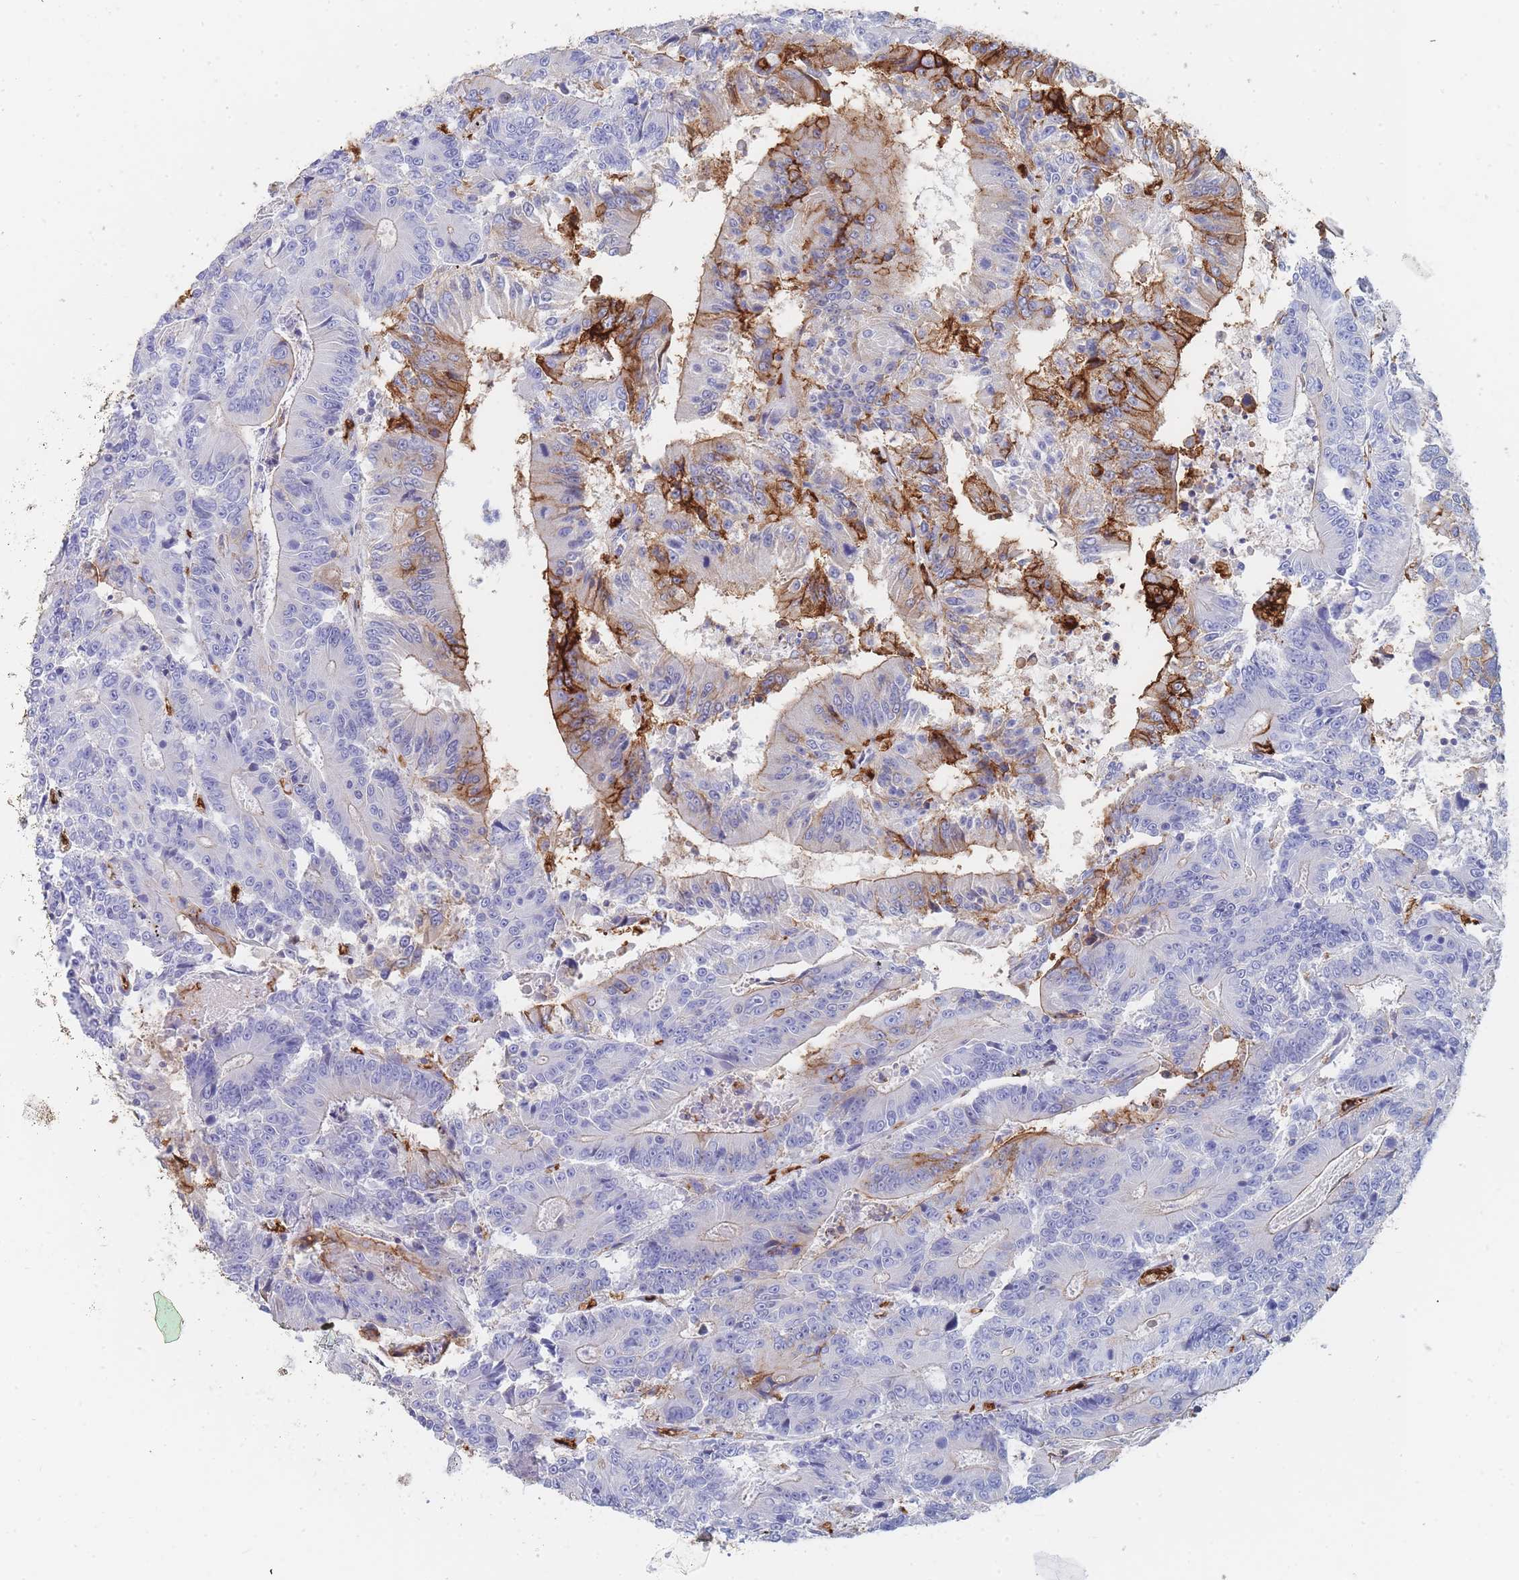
{"staining": {"intensity": "strong", "quantity": "<25%", "location": "cytoplasmic/membranous"}, "tissue": "colorectal cancer", "cell_type": "Tumor cells", "image_type": "cancer", "snomed": [{"axis": "morphology", "description": "Adenocarcinoma, NOS"}, {"axis": "topography", "description": "Colon"}], "caption": "Protein staining by immunohistochemistry displays strong cytoplasmic/membranous positivity in about <25% of tumor cells in colorectal cancer. (Brightfield microscopy of DAB IHC at high magnification).", "gene": "SLC2A1", "patient": {"sex": "male", "age": 83}}